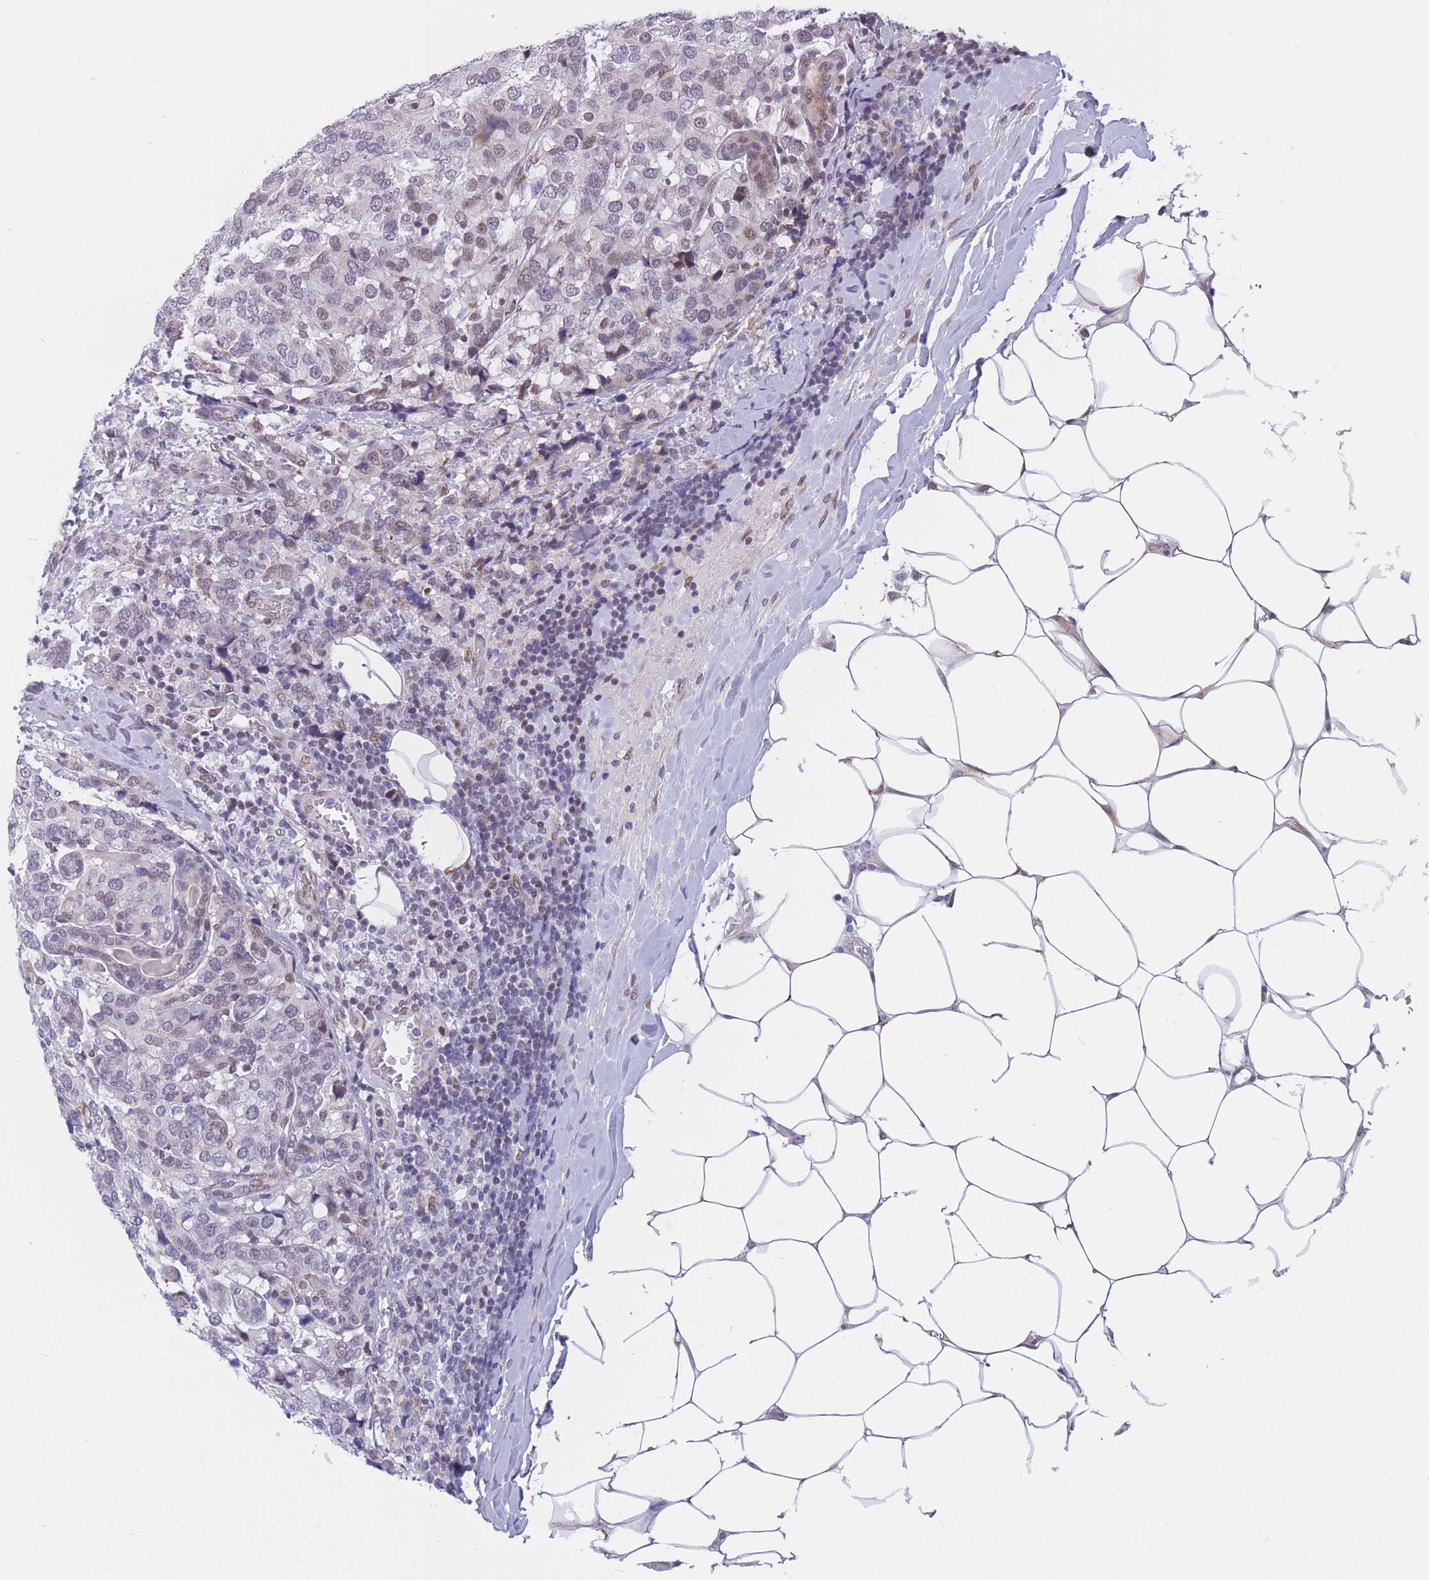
{"staining": {"intensity": "negative", "quantity": "none", "location": "none"}, "tissue": "breast cancer", "cell_type": "Tumor cells", "image_type": "cancer", "snomed": [{"axis": "morphology", "description": "Lobular carcinoma"}, {"axis": "topography", "description": "Breast"}], "caption": "Immunohistochemistry photomicrograph of human breast cancer (lobular carcinoma) stained for a protein (brown), which displays no staining in tumor cells.", "gene": "BCL9L", "patient": {"sex": "female", "age": 59}}